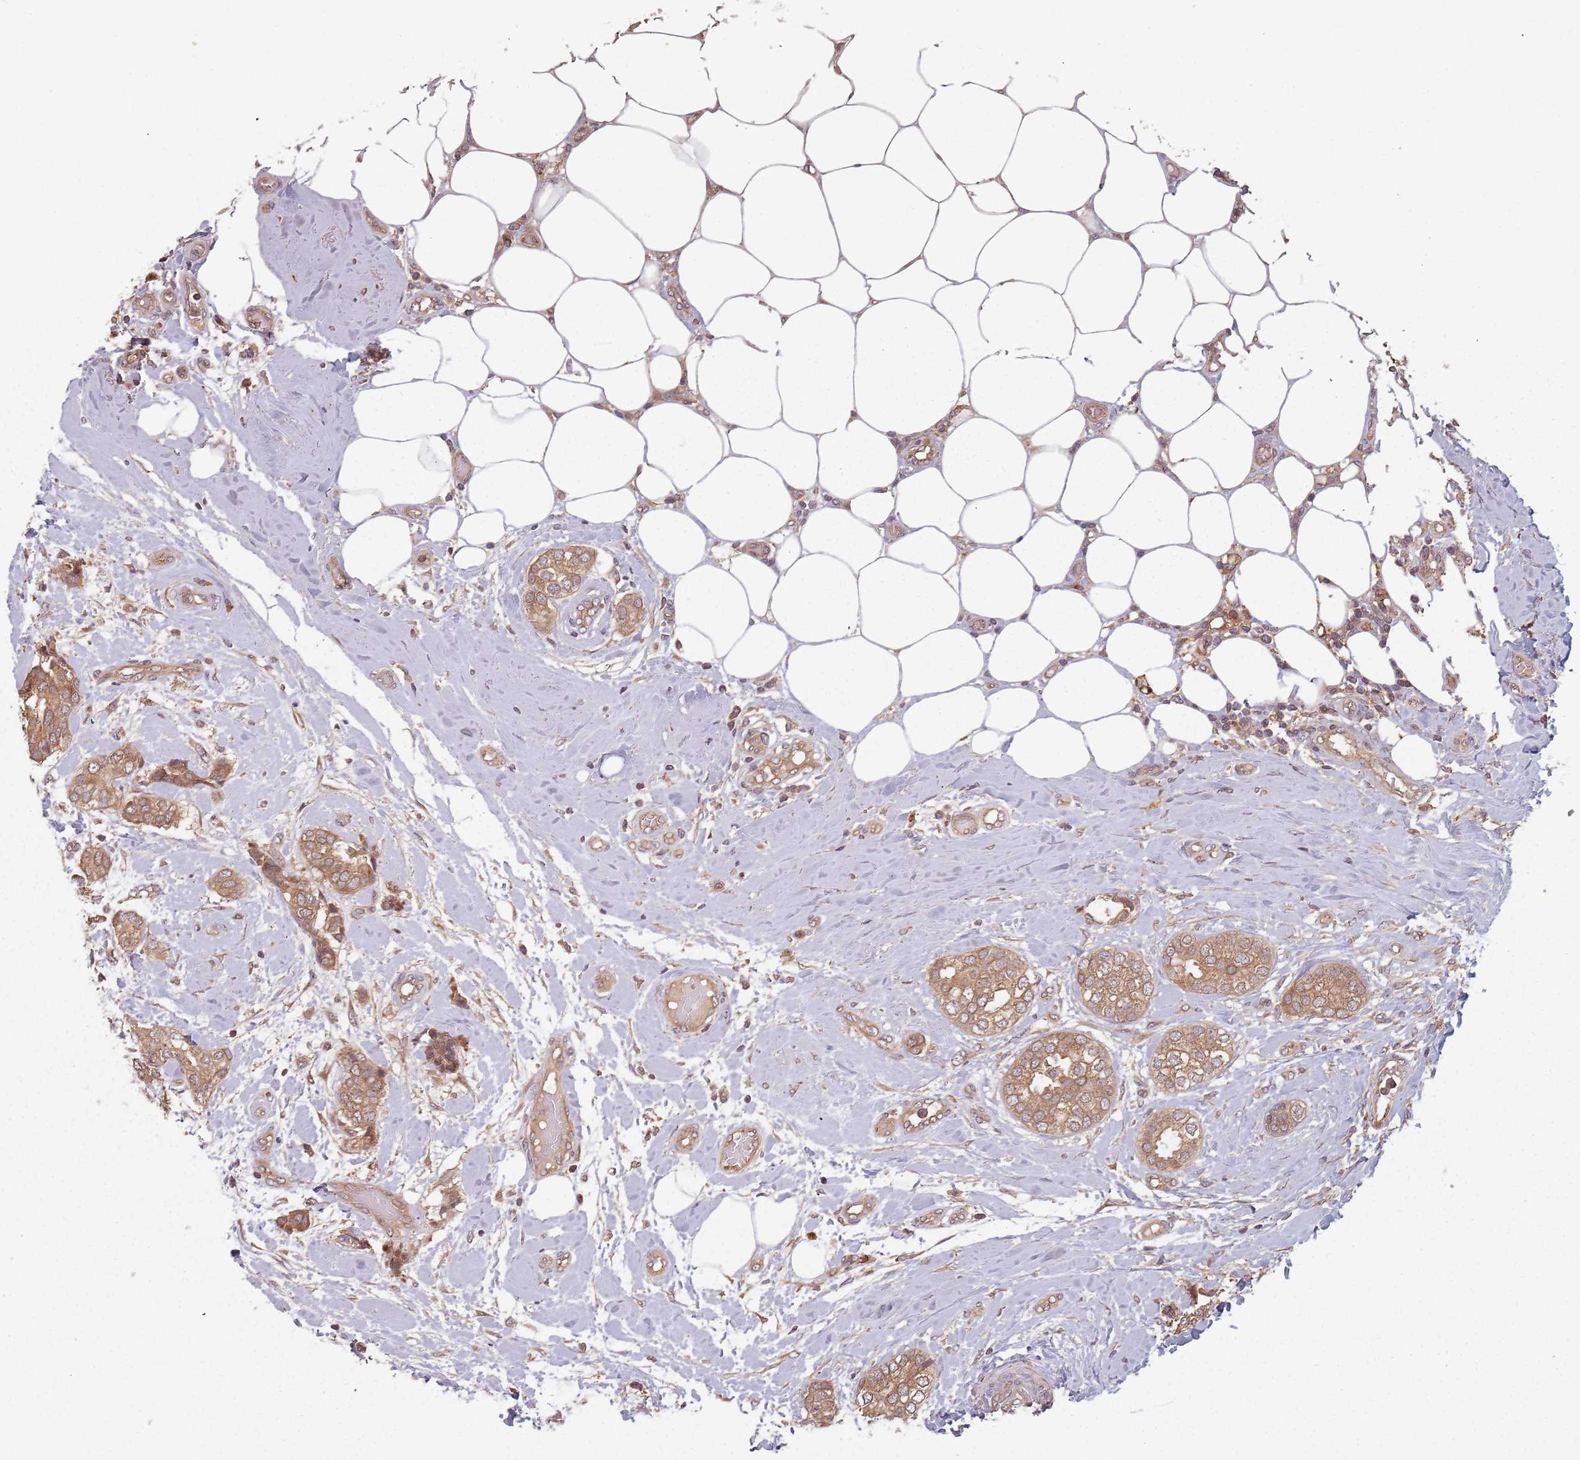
{"staining": {"intensity": "moderate", "quantity": ">75%", "location": "cytoplasmic/membranous"}, "tissue": "breast cancer", "cell_type": "Tumor cells", "image_type": "cancer", "snomed": [{"axis": "morphology", "description": "Duct carcinoma"}, {"axis": "topography", "description": "Breast"}], "caption": "The immunohistochemical stain labels moderate cytoplasmic/membranous positivity in tumor cells of infiltrating ductal carcinoma (breast) tissue. Immunohistochemistry (ihc) stains the protein of interest in brown and the nuclei are stained blue.", "gene": "C3orf14", "patient": {"sex": "female", "age": 73}}